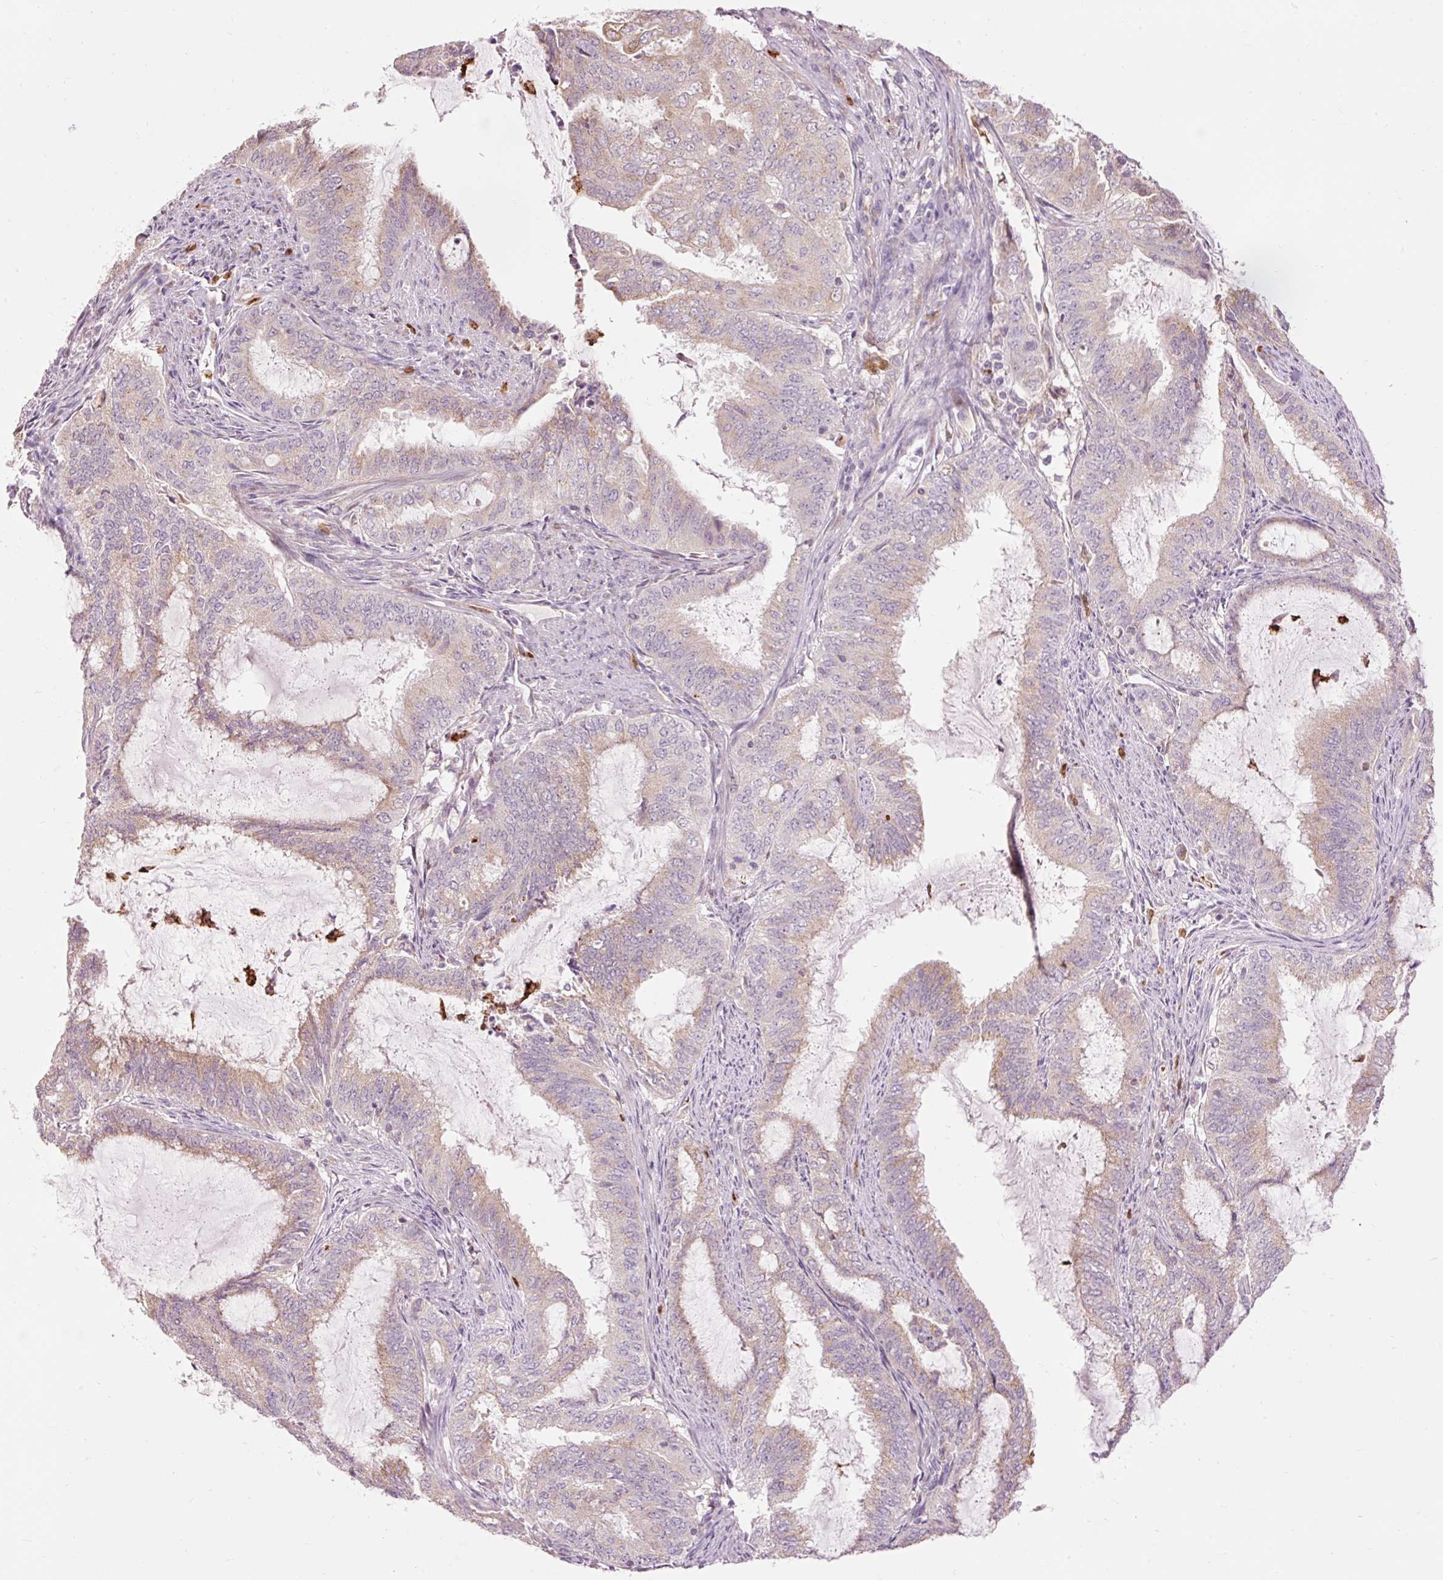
{"staining": {"intensity": "weak", "quantity": "25%-75%", "location": "cytoplasmic/membranous"}, "tissue": "endometrial cancer", "cell_type": "Tumor cells", "image_type": "cancer", "snomed": [{"axis": "morphology", "description": "Adenocarcinoma, NOS"}, {"axis": "topography", "description": "Endometrium"}], "caption": "Weak cytoplasmic/membranous expression is seen in about 25%-75% of tumor cells in endometrial adenocarcinoma.", "gene": "PRDX5", "patient": {"sex": "female", "age": 51}}